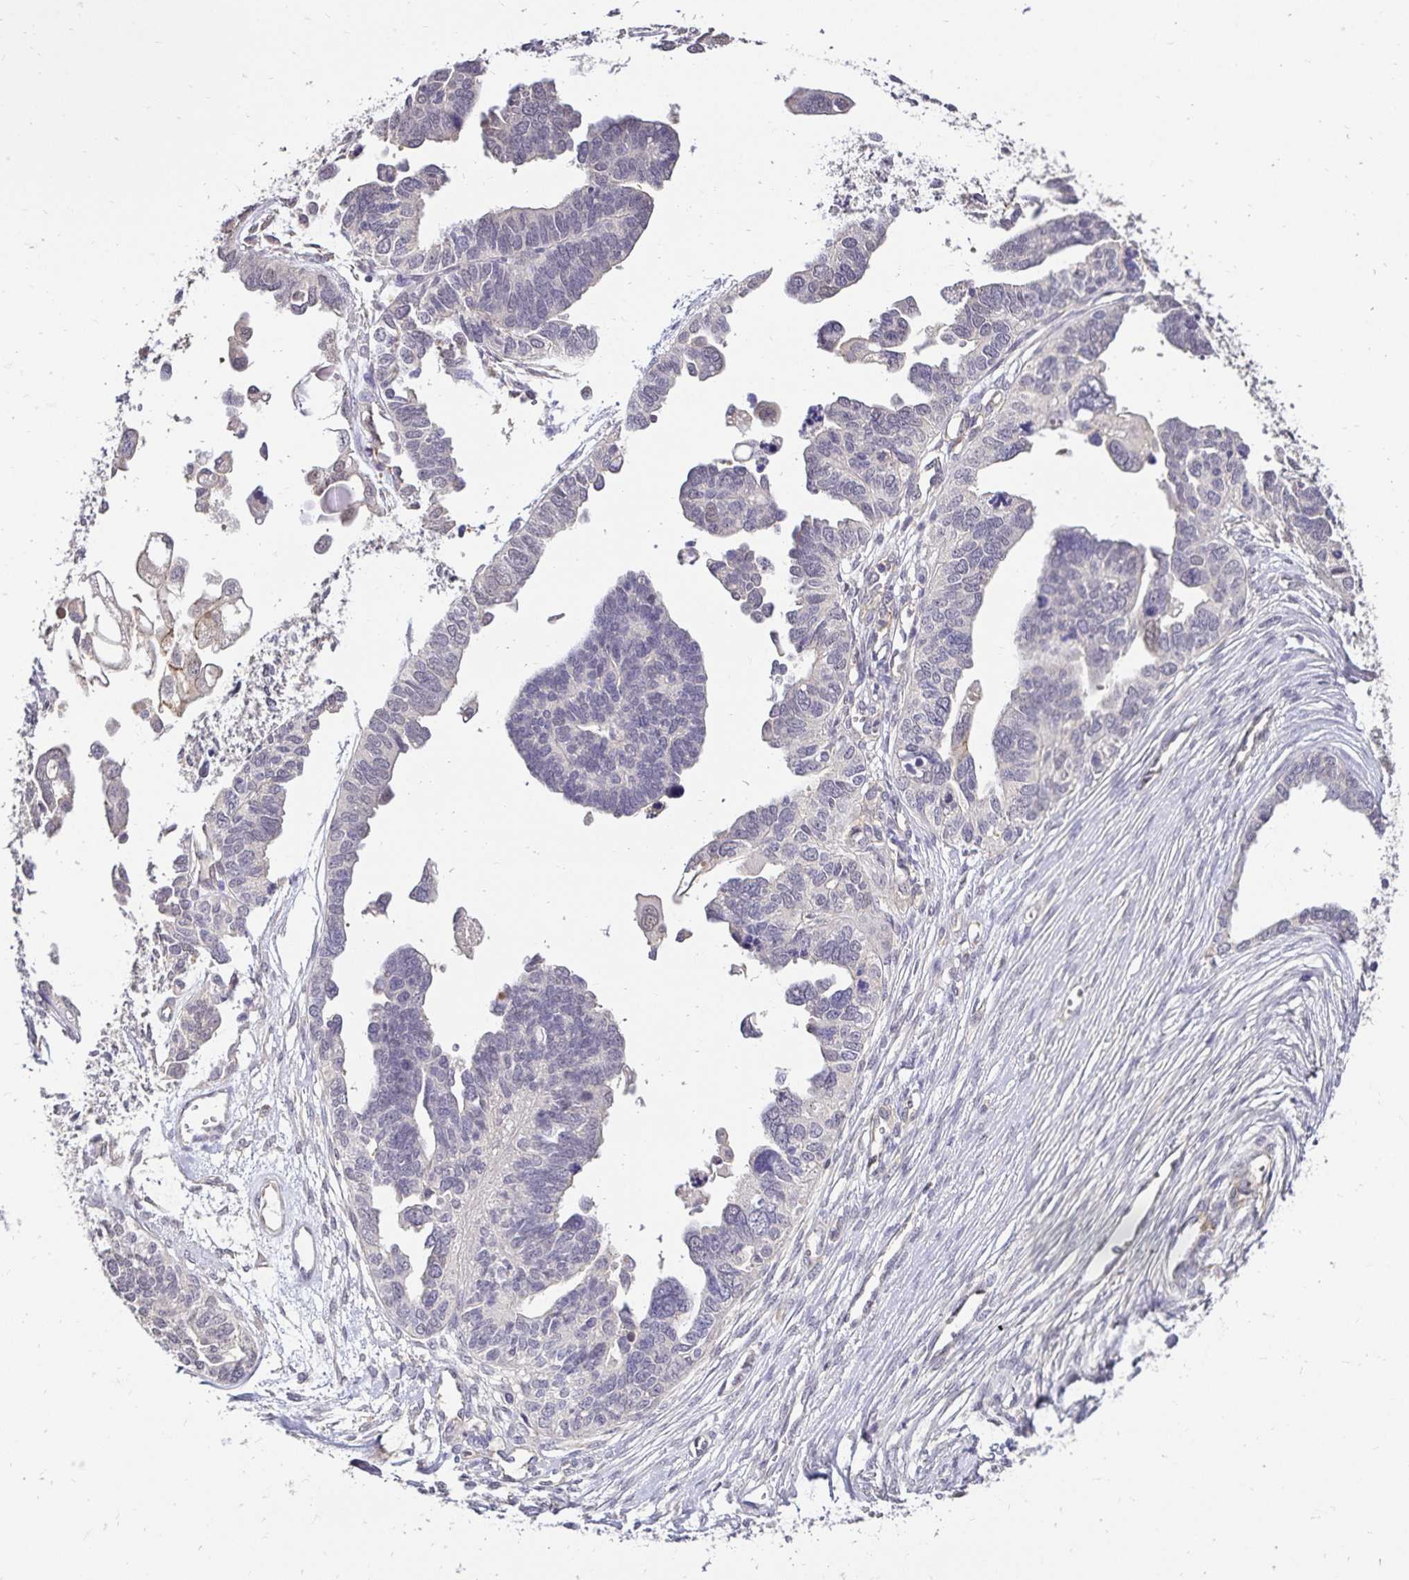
{"staining": {"intensity": "negative", "quantity": "none", "location": "none"}, "tissue": "ovarian cancer", "cell_type": "Tumor cells", "image_type": "cancer", "snomed": [{"axis": "morphology", "description": "Cystadenocarcinoma, serous, NOS"}, {"axis": "topography", "description": "Ovary"}], "caption": "This is a image of immunohistochemistry (IHC) staining of serous cystadenocarcinoma (ovarian), which shows no expression in tumor cells.", "gene": "SLC9A1", "patient": {"sex": "female", "age": 51}}